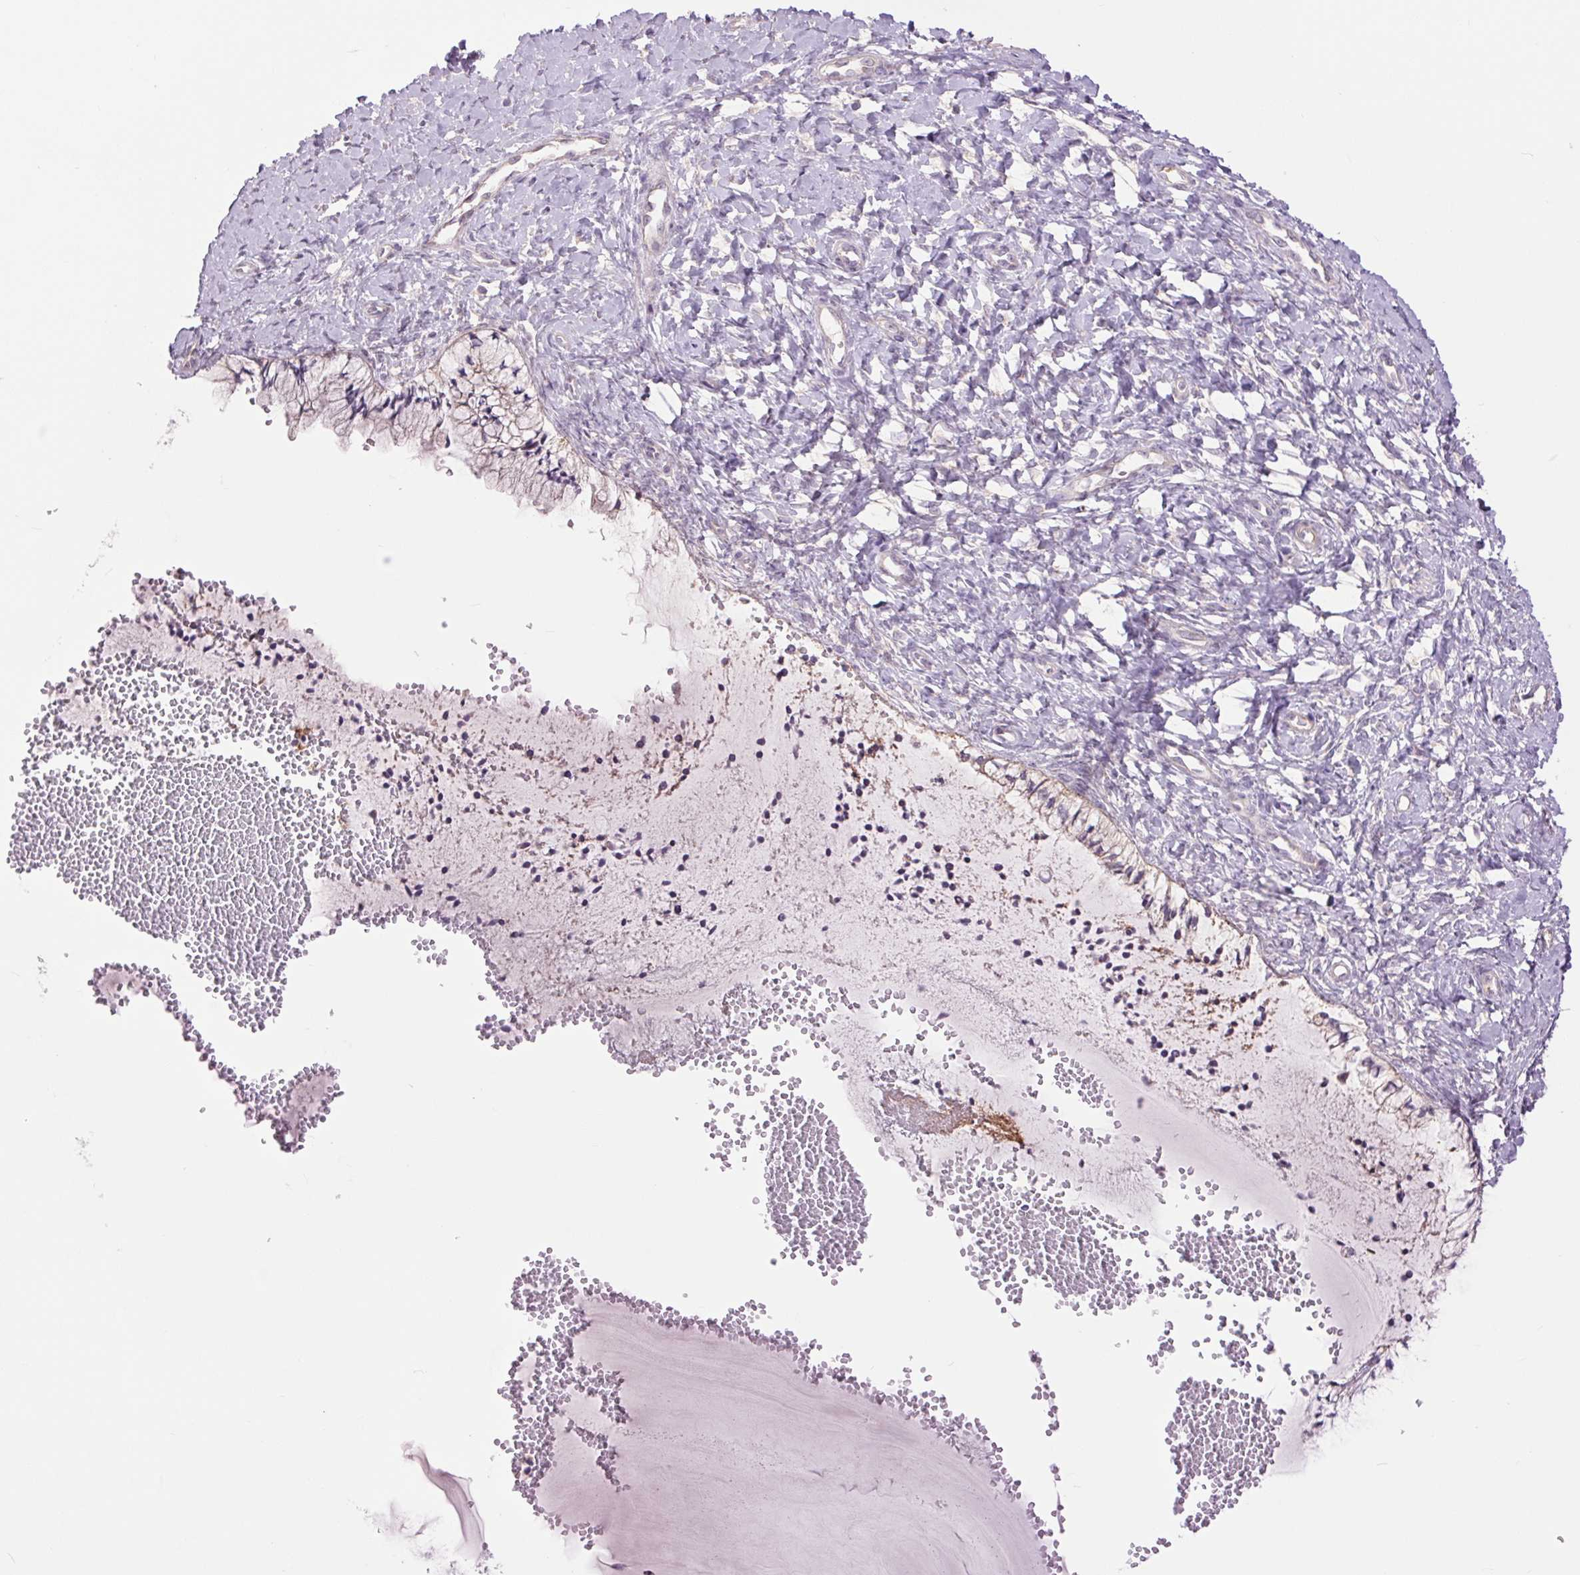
{"staining": {"intensity": "weak", "quantity": "<25%", "location": "cytoplasmic/membranous"}, "tissue": "cervix", "cell_type": "Glandular cells", "image_type": "normal", "snomed": [{"axis": "morphology", "description": "Normal tissue, NOS"}, {"axis": "topography", "description": "Cervix"}], "caption": "Glandular cells are negative for brown protein staining in unremarkable cervix. (DAB immunohistochemistry, high magnification).", "gene": "CTNNA3", "patient": {"sex": "female", "age": 37}}